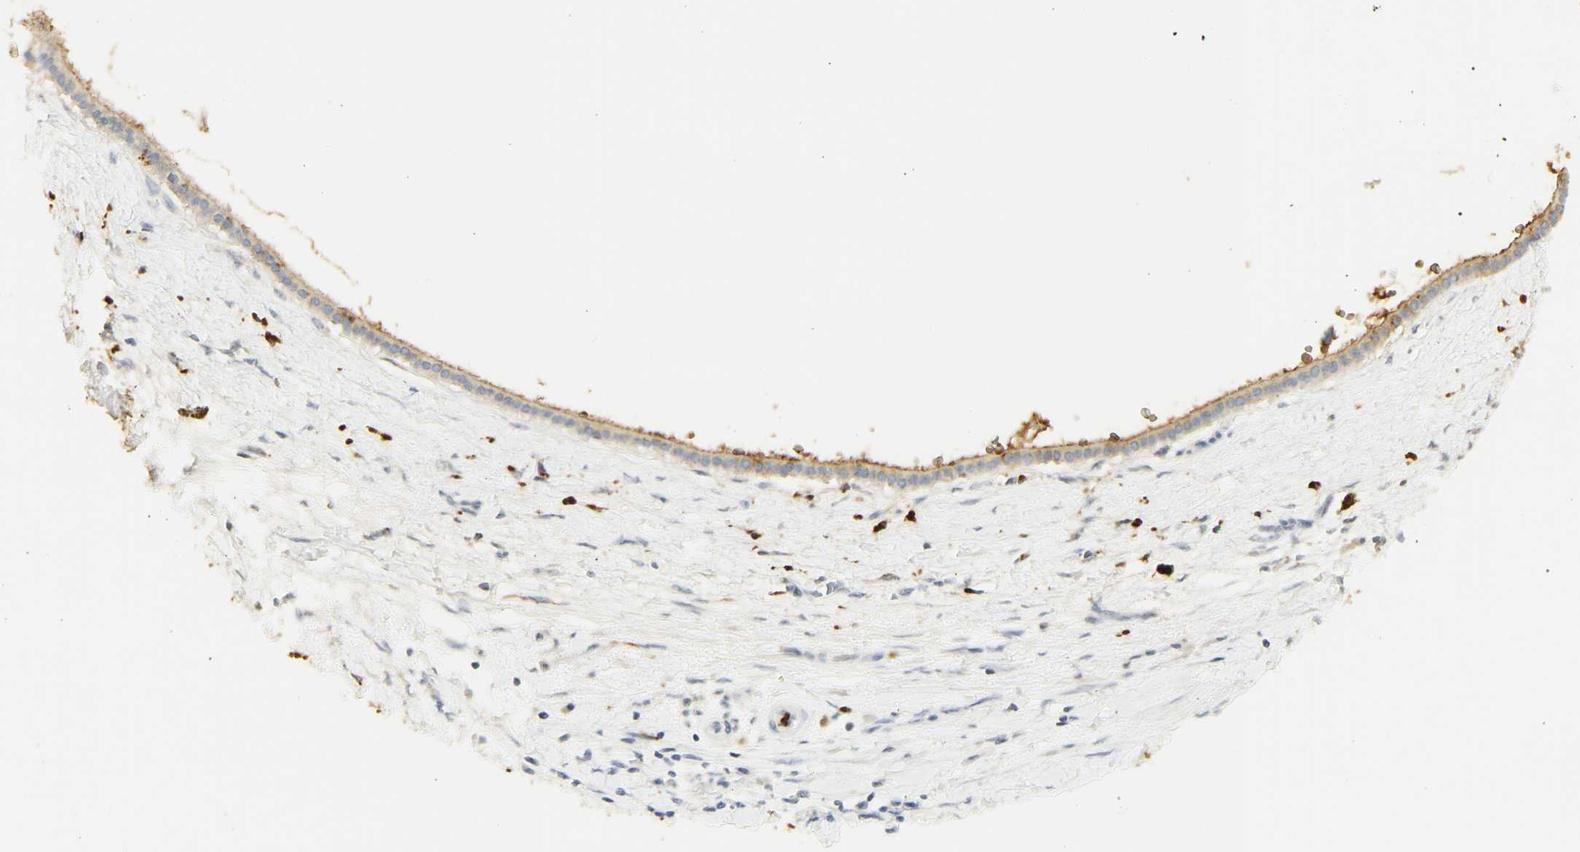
{"staining": {"intensity": "moderate", "quantity": ">75%", "location": "cytoplasmic/membranous"}, "tissue": "liver cancer", "cell_type": "Tumor cells", "image_type": "cancer", "snomed": [{"axis": "morphology", "description": "Cholangiocarcinoma"}, {"axis": "topography", "description": "Liver"}], "caption": "A brown stain labels moderate cytoplasmic/membranous expression of a protein in liver cholangiocarcinoma tumor cells.", "gene": "CEACAM5", "patient": {"sex": "female", "age": 65}}